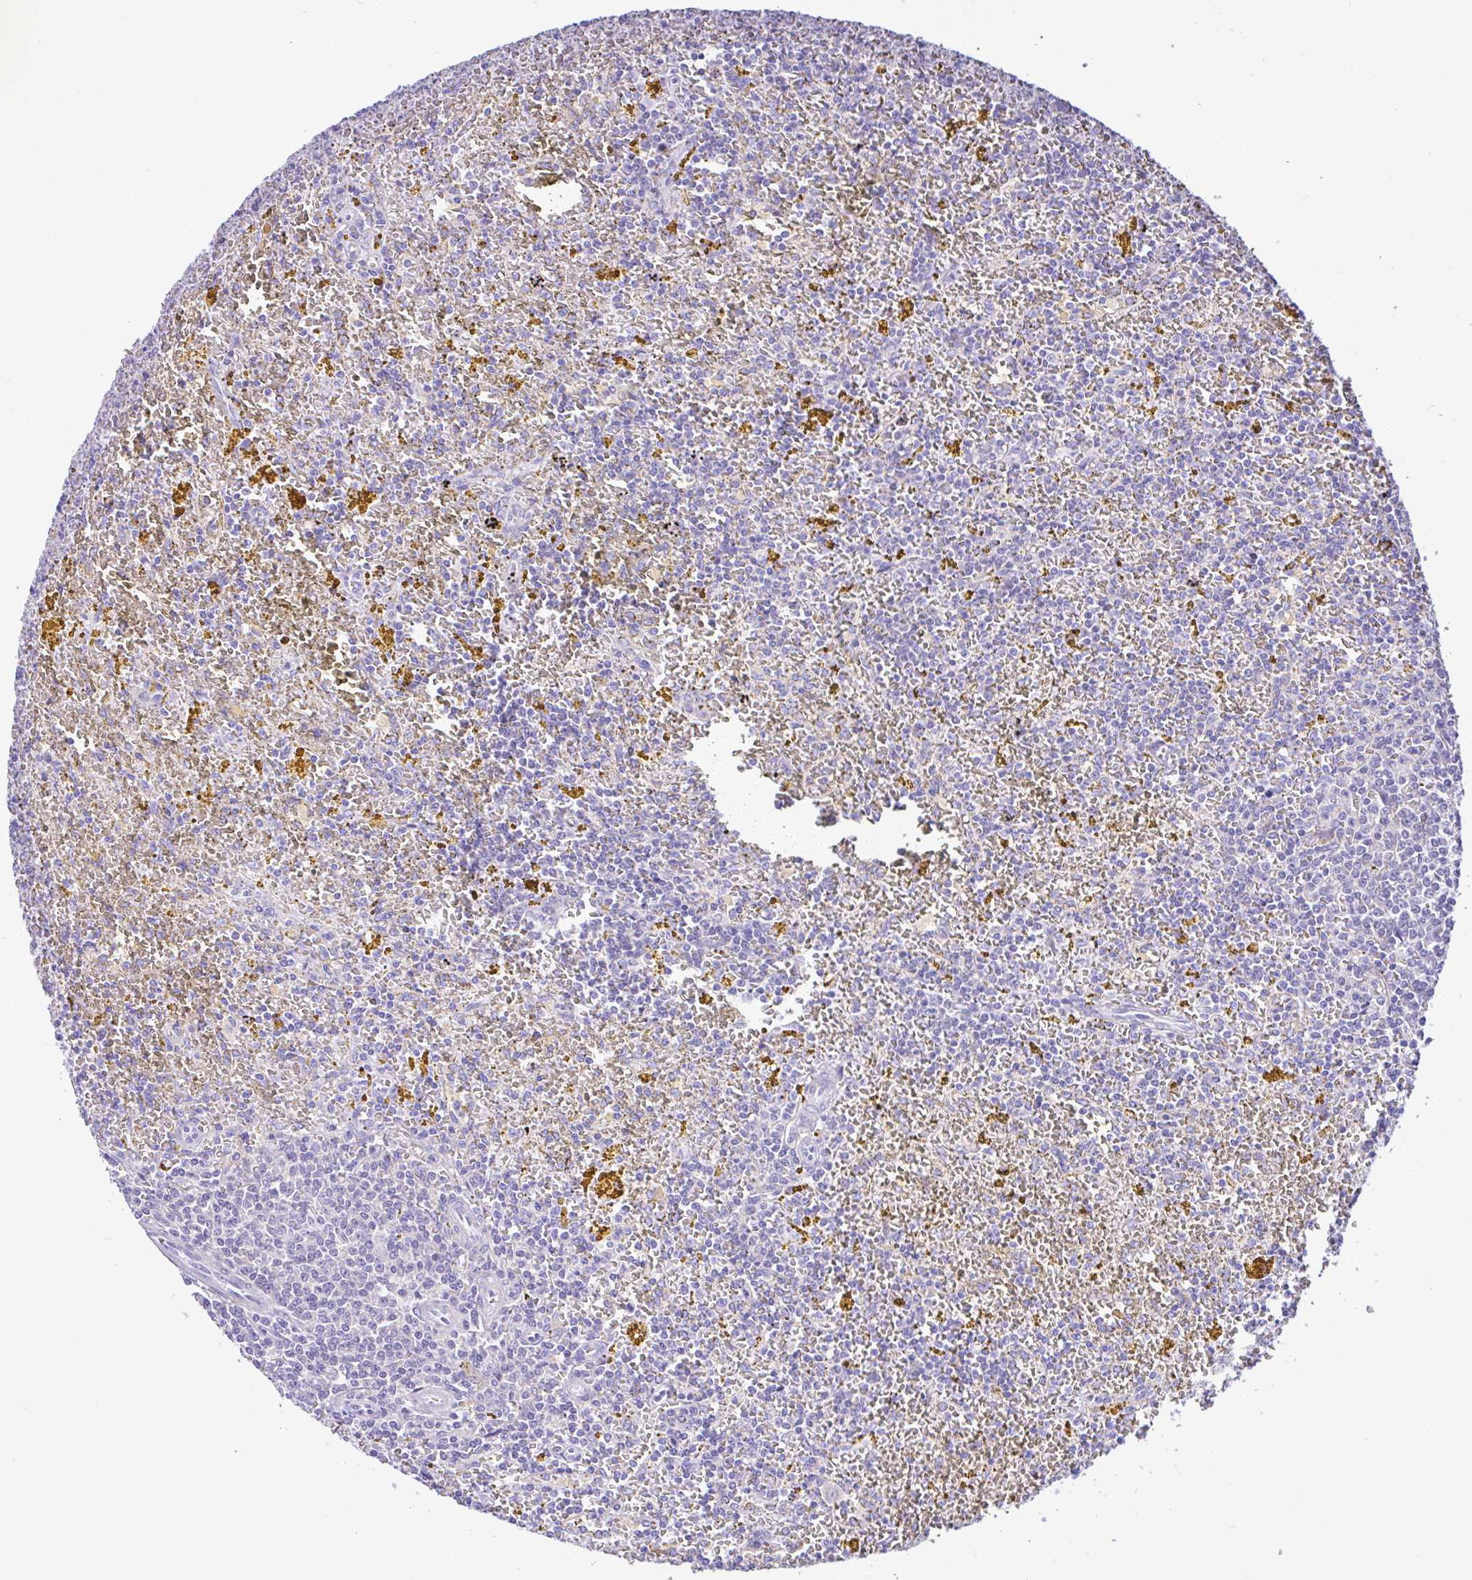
{"staining": {"intensity": "negative", "quantity": "none", "location": "none"}, "tissue": "lymphoma", "cell_type": "Tumor cells", "image_type": "cancer", "snomed": [{"axis": "morphology", "description": "Malignant lymphoma, non-Hodgkin's type, Low grade"}, {"axis": "topography", "description": "Spleen"}, {"axis": "topography", "description": "Lymph node"}], "caption": "Immunohistochemistry micrograph of malignant lymphoma, non-Hodgkin's type (low-grade) stained for a protein (brown), which displays no positivity in tumor cells.", "gene": "ANO4", "patient": {"sex": "female", "age": 66}}